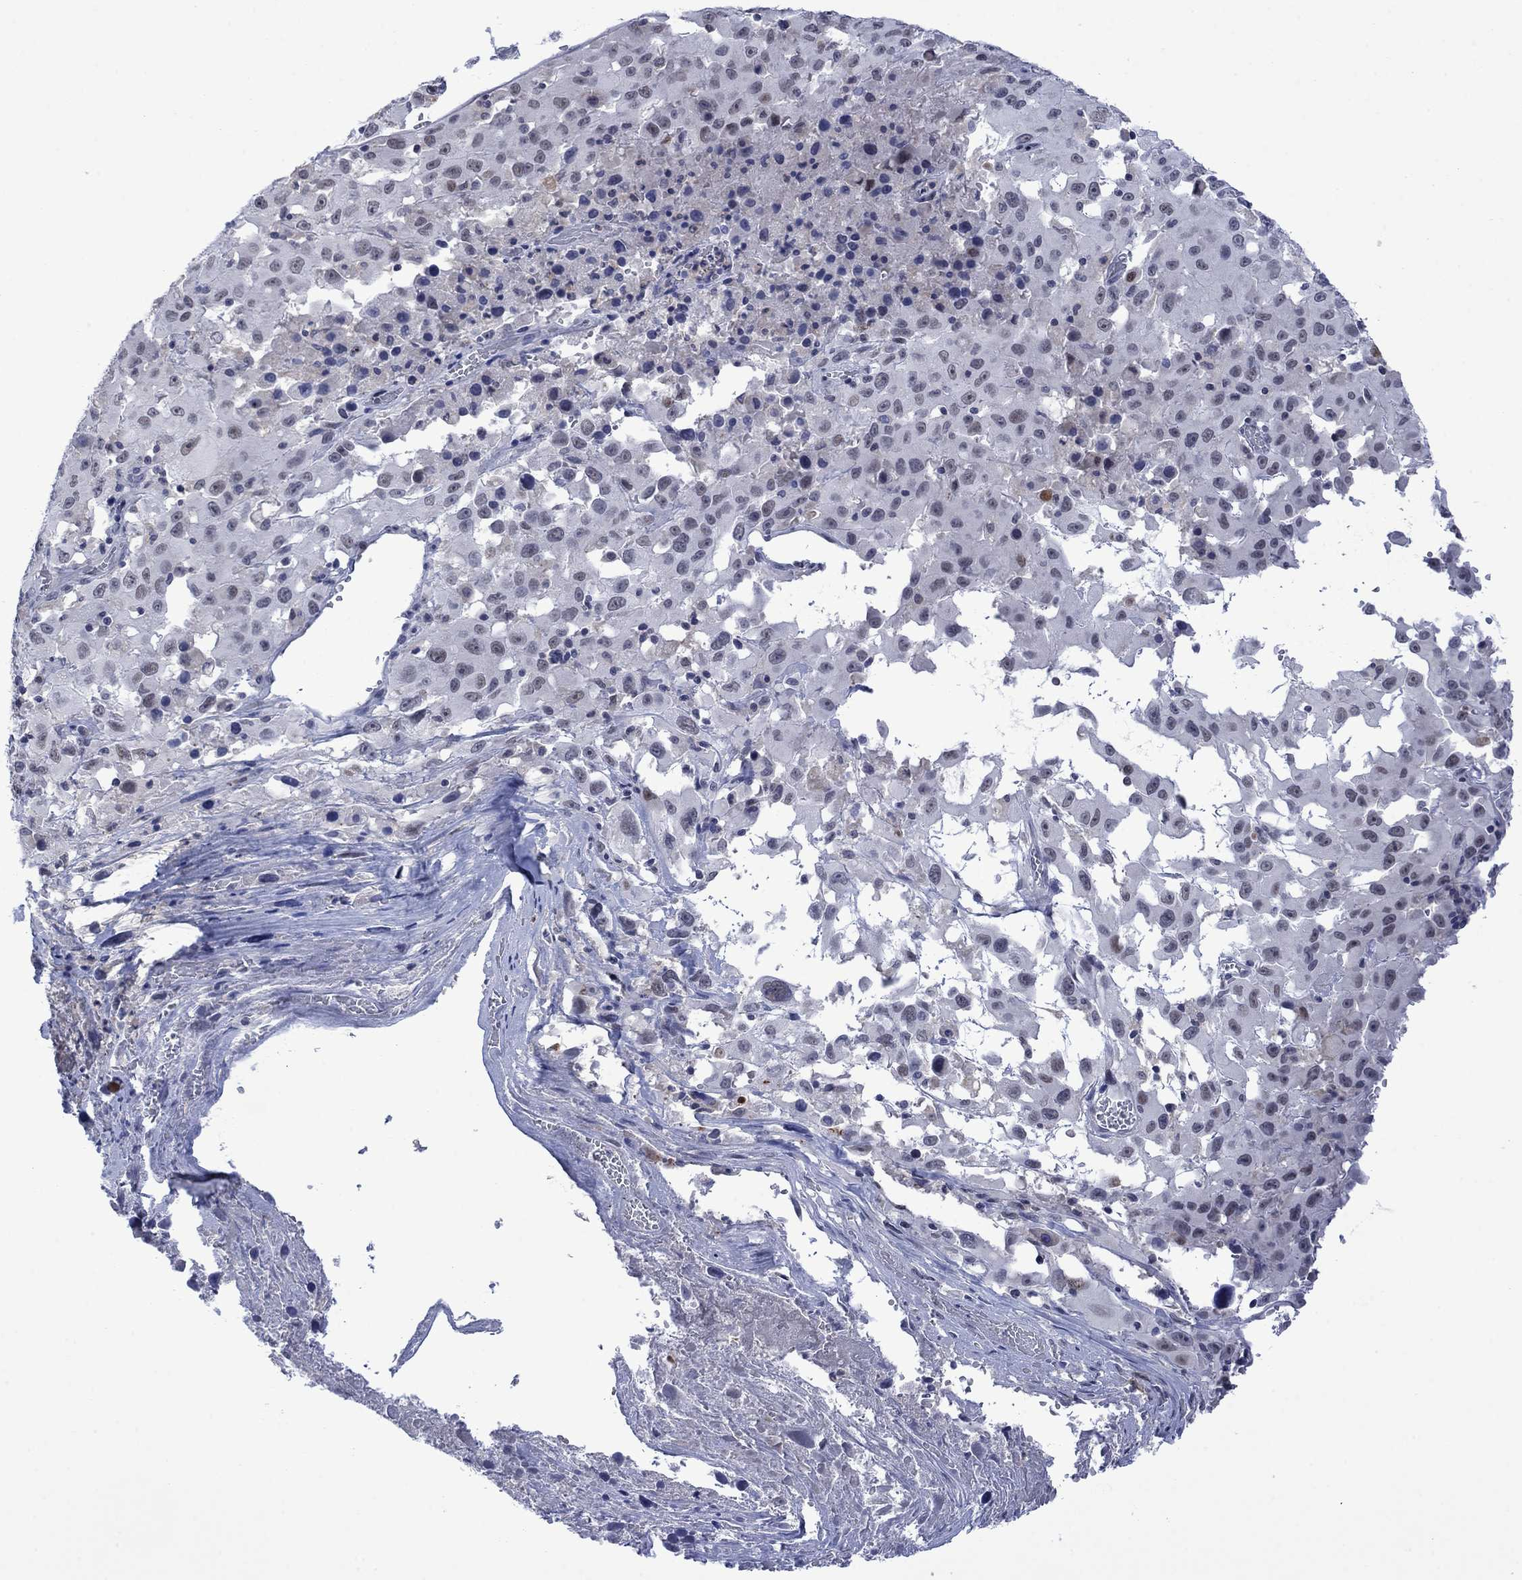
{"staining": {"intensity": "negative", "quantity": "none", "location": "none"}, "tissue": "melanoma", "cell_type": "Tumor cells", "image_type": "cancer", "snomed": [{"axis": "morphology", "description": "Malignant melanoma, Metastatic site"}, {"axis": "topography", "description": "Lymph node"}], "caption": "Immunohistochemistry (IHC) micrograph of human melanoma stained for a protein (brown), which demonstrates no expression in tumor cells.", "gene": "AGL", "patient": {"sex": "male", "age": 50}}